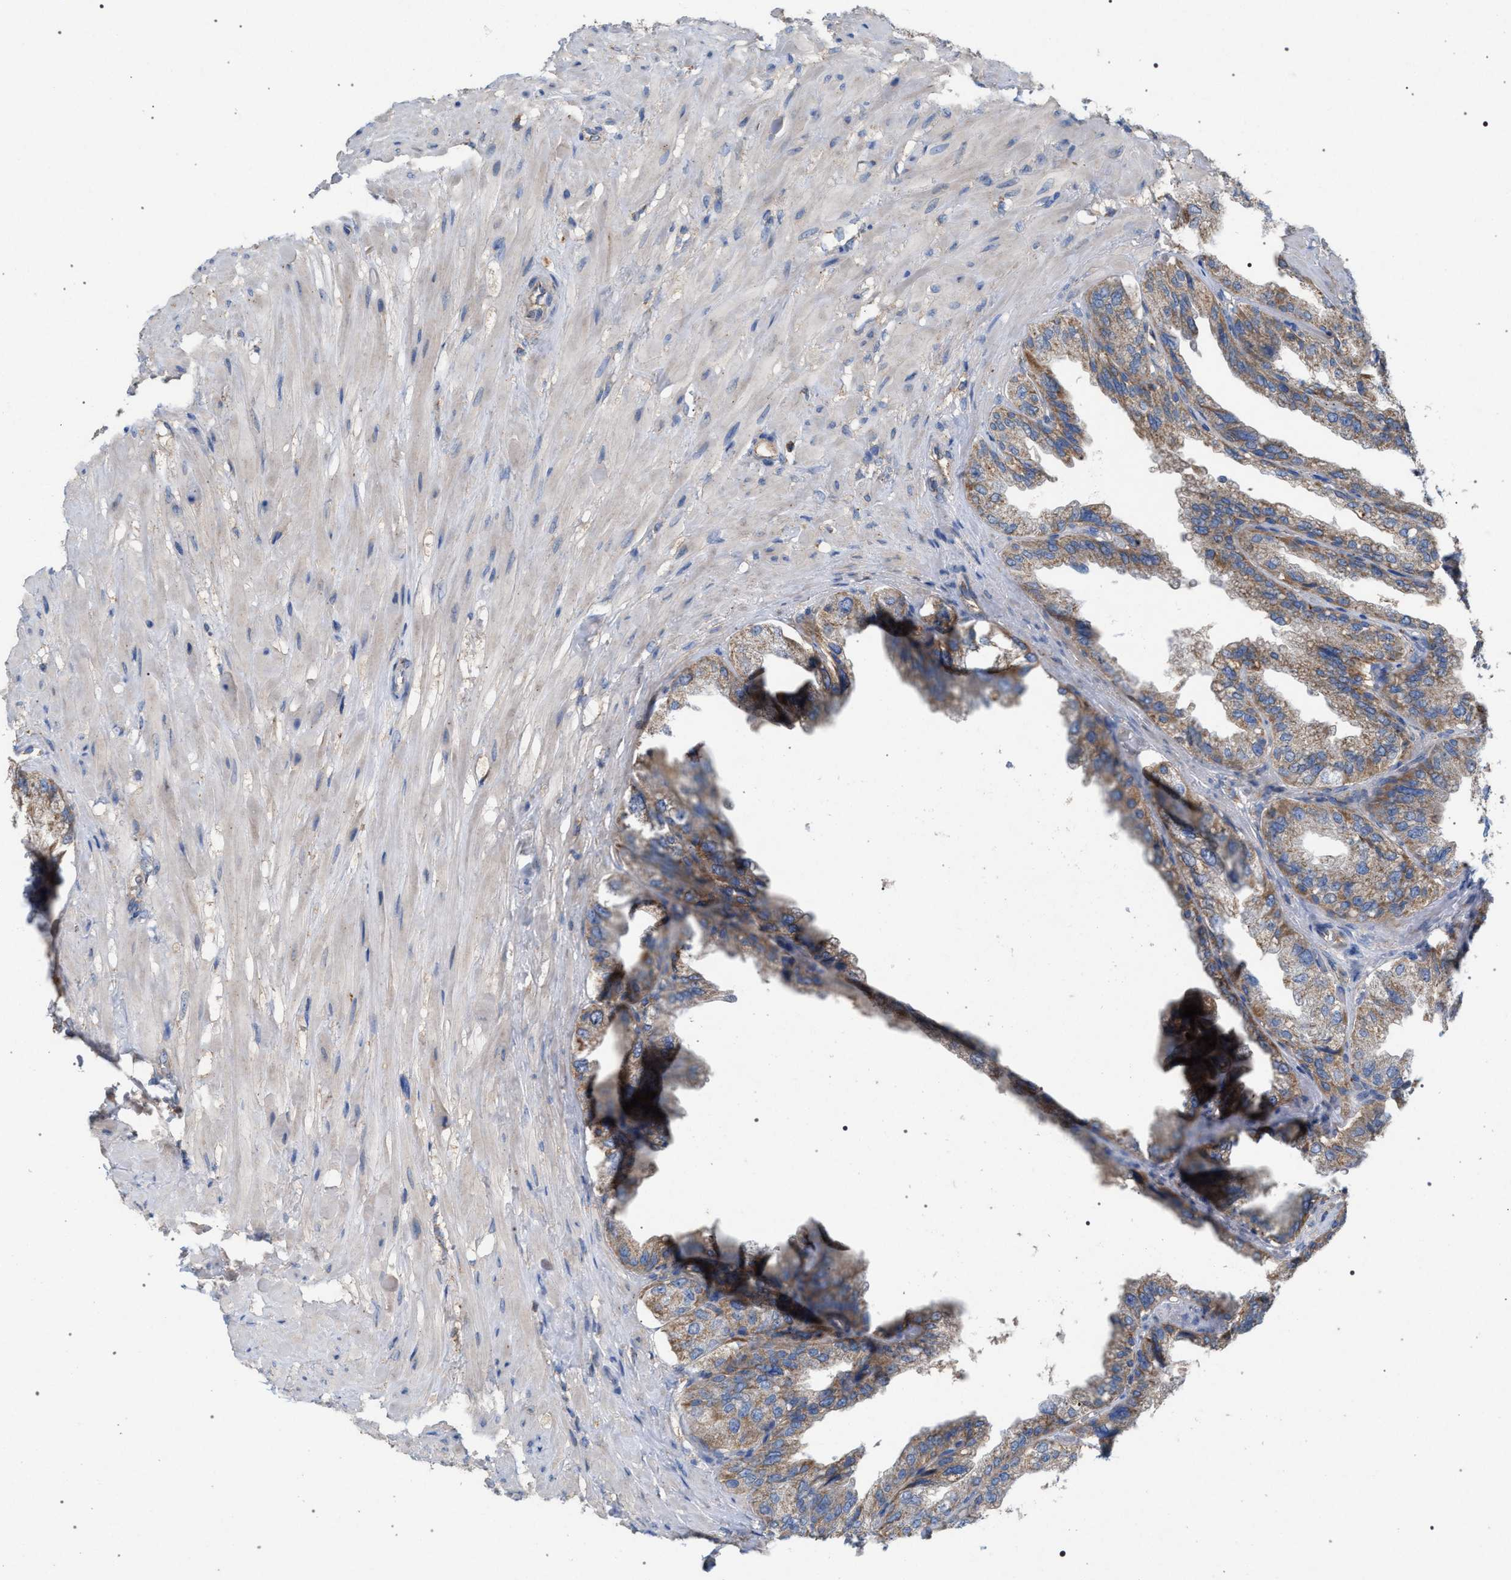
{"staining": {"intensity": "weak", "quantity": ">75%", "location": "cytoplasmic/membranous"}, "tissue": "seminal vesicle", "cell_type": "Glandular cells", "image_type": "normal", "snomed": [{"axis": "morphology", "description": "Normal tissue, NOS"}, {"axis": "topography", "description": "Seminal veicle"}], "caption": "Protein staining of unremarkable seminal vesicle exhibits weak cytoplasmic/membranous expression in approximately >75% of glandular cells.", "gene": "VPS13A", "patient": {"sex": "male", "age": 68}}